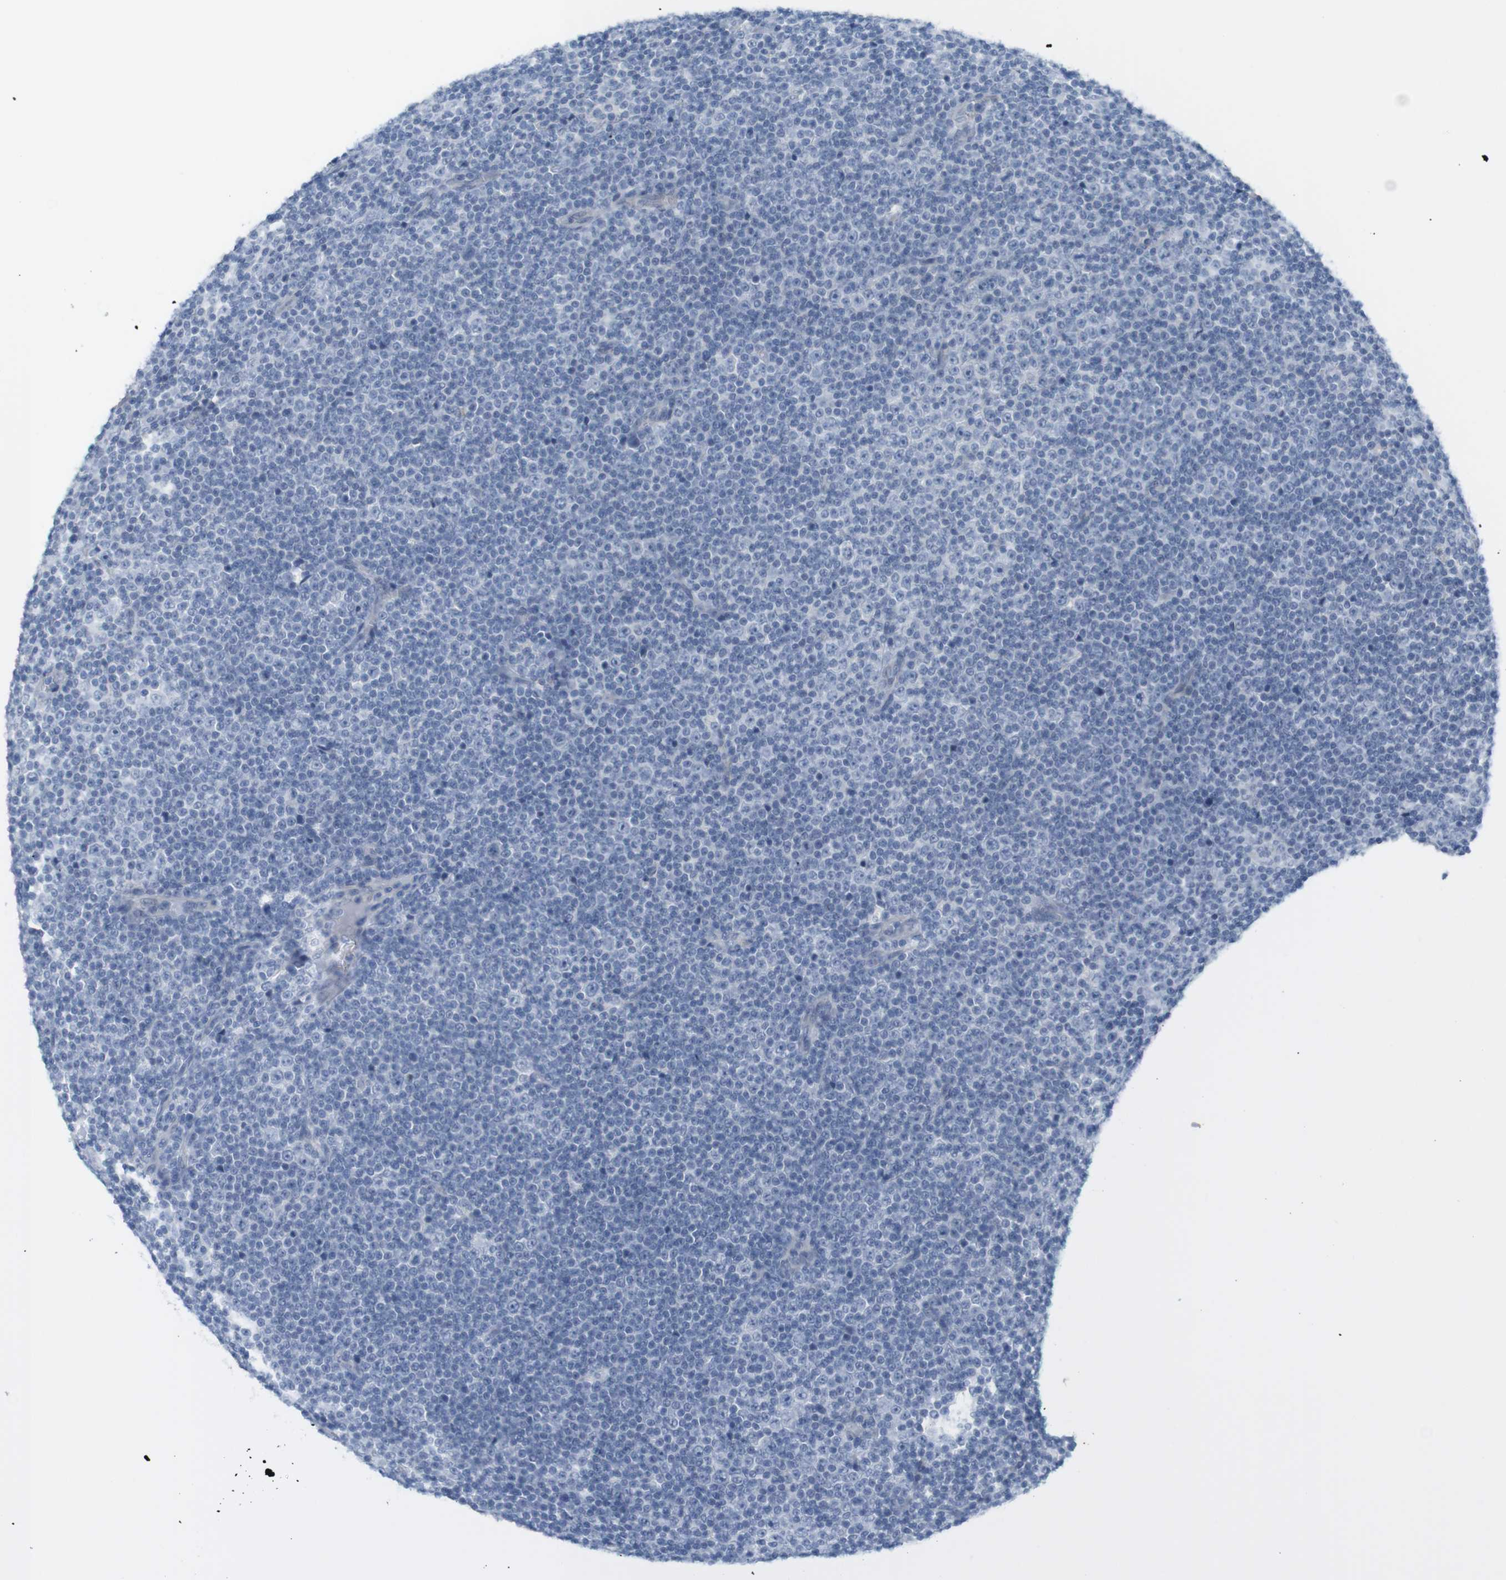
{"staining": {"intensity": "negative", "quantity": "none", "location": "none"}, "tissue": "lymphoma", "cell_type": "Tumor cells", "image_type": "cancer", "snomed": [{"axis": "morphology", "description": "Malignant lymphoma, non-Hodgkin's type, Low grade"}, {"axis": "topography", "description": "Lymph node"}], "caption": "High magnification brightfield microscopy of lymphoma stained with DAB (brown) and counterstained with hematoxylin (blue): tumor cells show no significant expression.", "gene": "RGS9", "patient": {"sex": "female", "age": 67}}